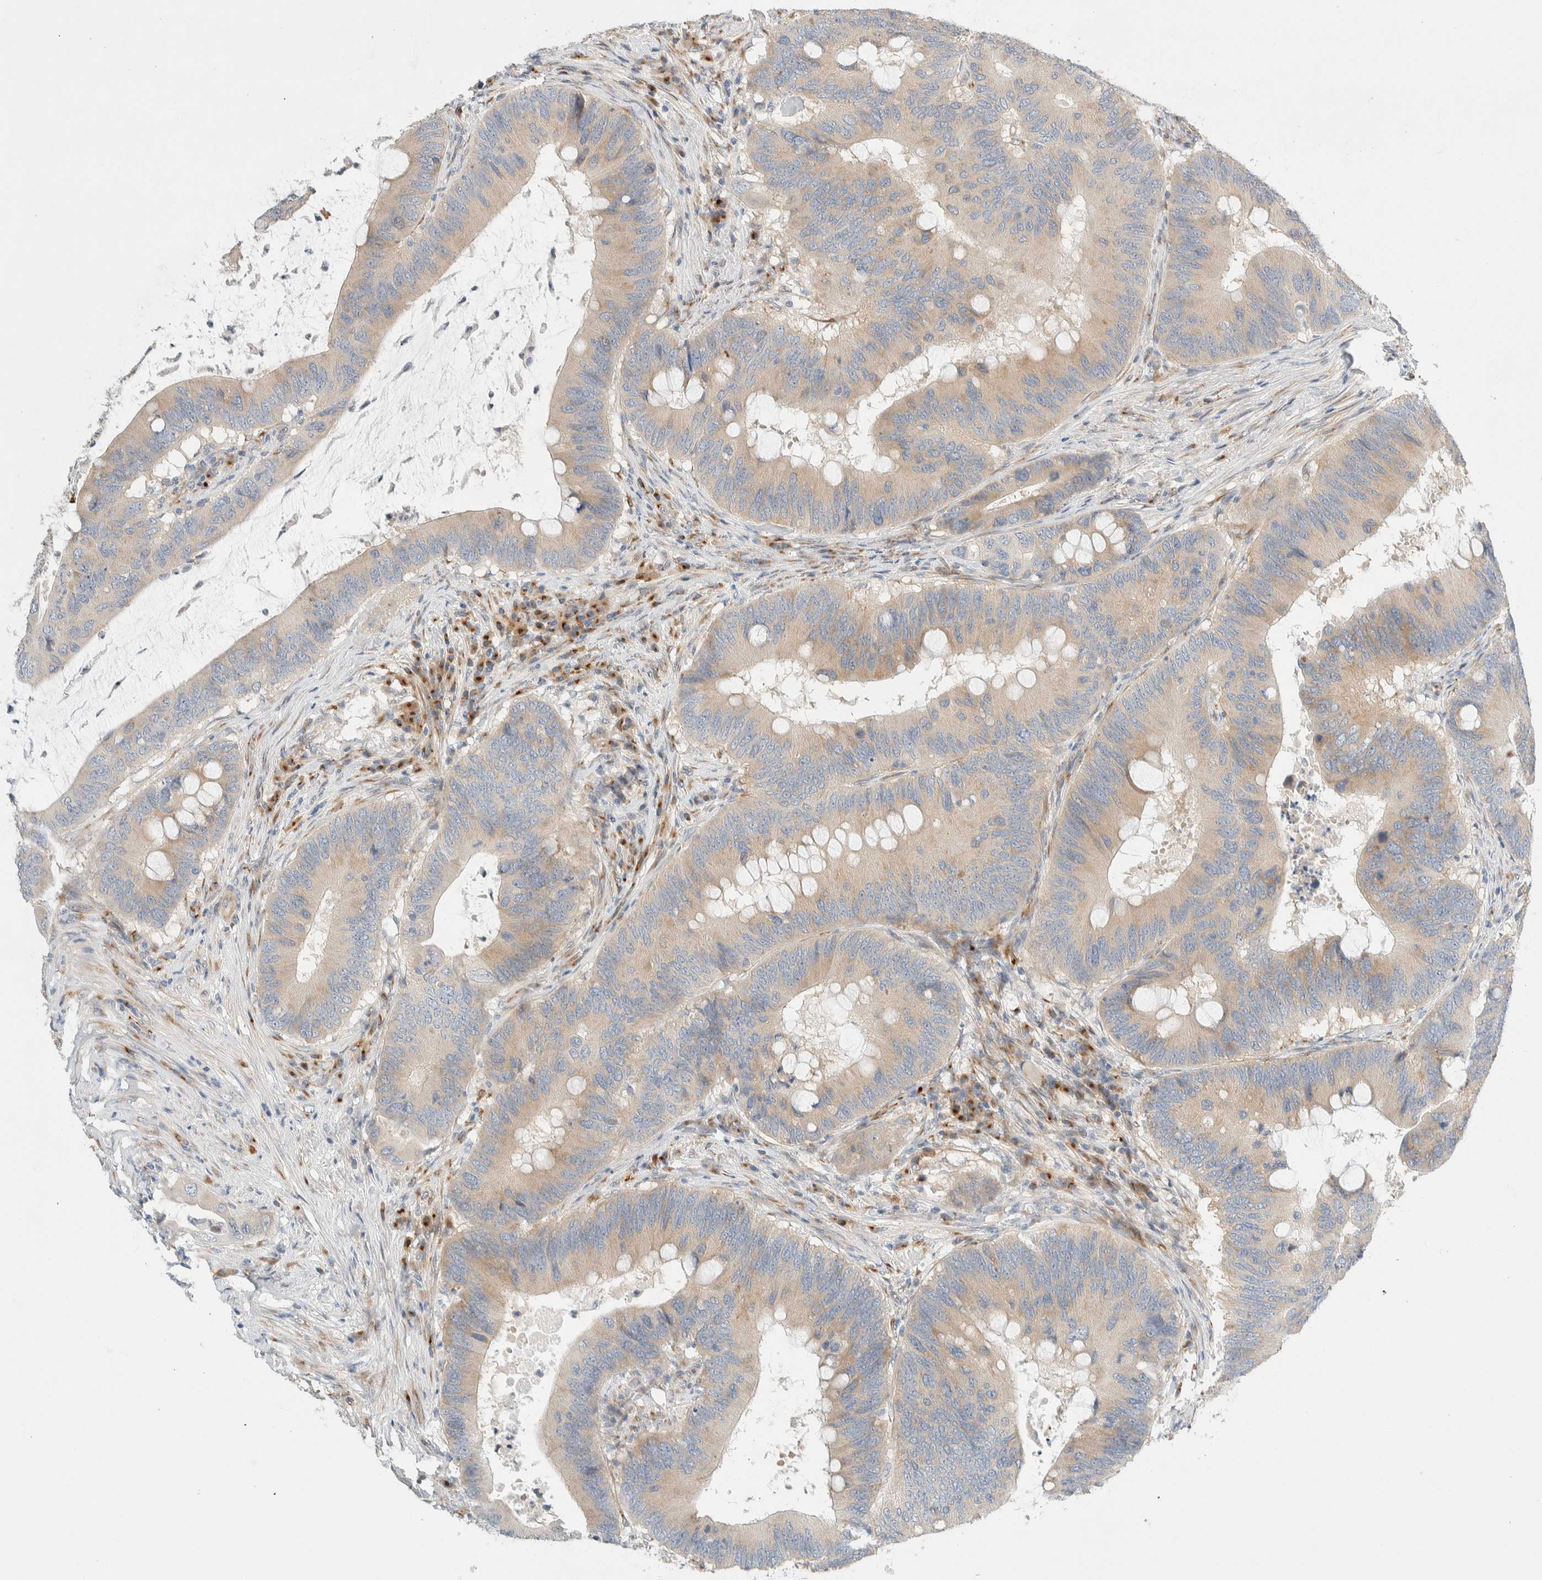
{"staining": {"intensity": "weak", "quantity": ">75%", "location": "cytoplasmic/membranous"}, "tissue": "colorectal cancer", "cell_type": "Tumor cells", "image_type": "cancer", "snomed": [{"axis": "morphology", "description": "Adenocarcinoma, NOS"}, {"axis": "topography", "description": "Colon"}], "caption": "Colorectal cancer (adenocarcinoma) stained with DAB immunohistochemistry displays low levels of weak cytoplasmic/membranous expression in approximately >75% of tumor cells.", "gene": "TMEM184B", "patient": {"sex": "male", "age": 71}}